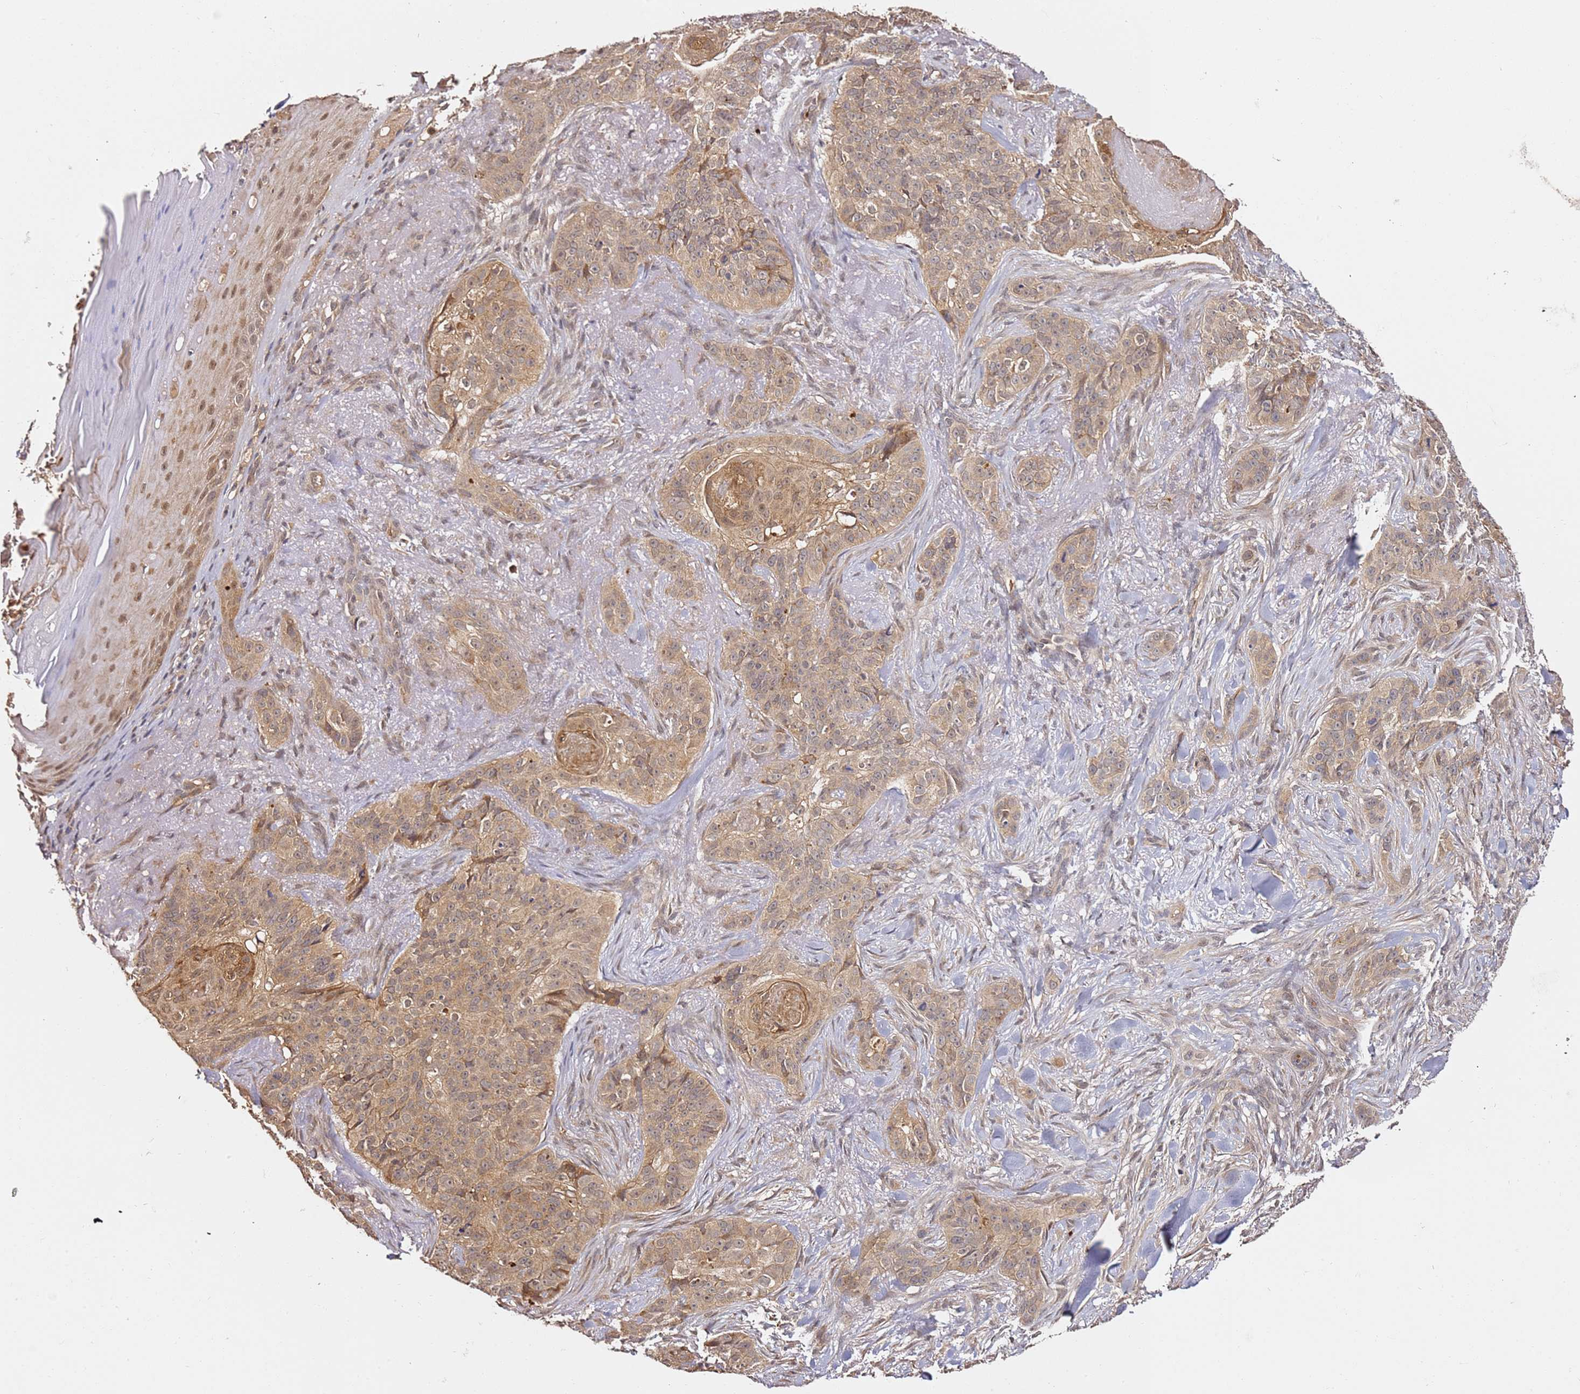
{"staining": {"intensity": "moderate", "quantity": ">75%", "location": "cytoplasmic/membranous"}, "tissue": "skin cancer", "cell_type": "Tumor cells", "image_type": "cancer", "snomed": [{"axis": "morphology", "description": "Basal cell carcinoma"}, {"axis": "topography", "description": "Skin"}], "caption": "Immunohistochemistry (IHC) micrograph of skin cancer stained for a protein (brown), which demonstrates medium levels of moderate cytoplasmic/membranous expression in approximately >75% of tumor cells.", "gene": "OSBPL2", "patient": {"sex": "female", "age": 92}}